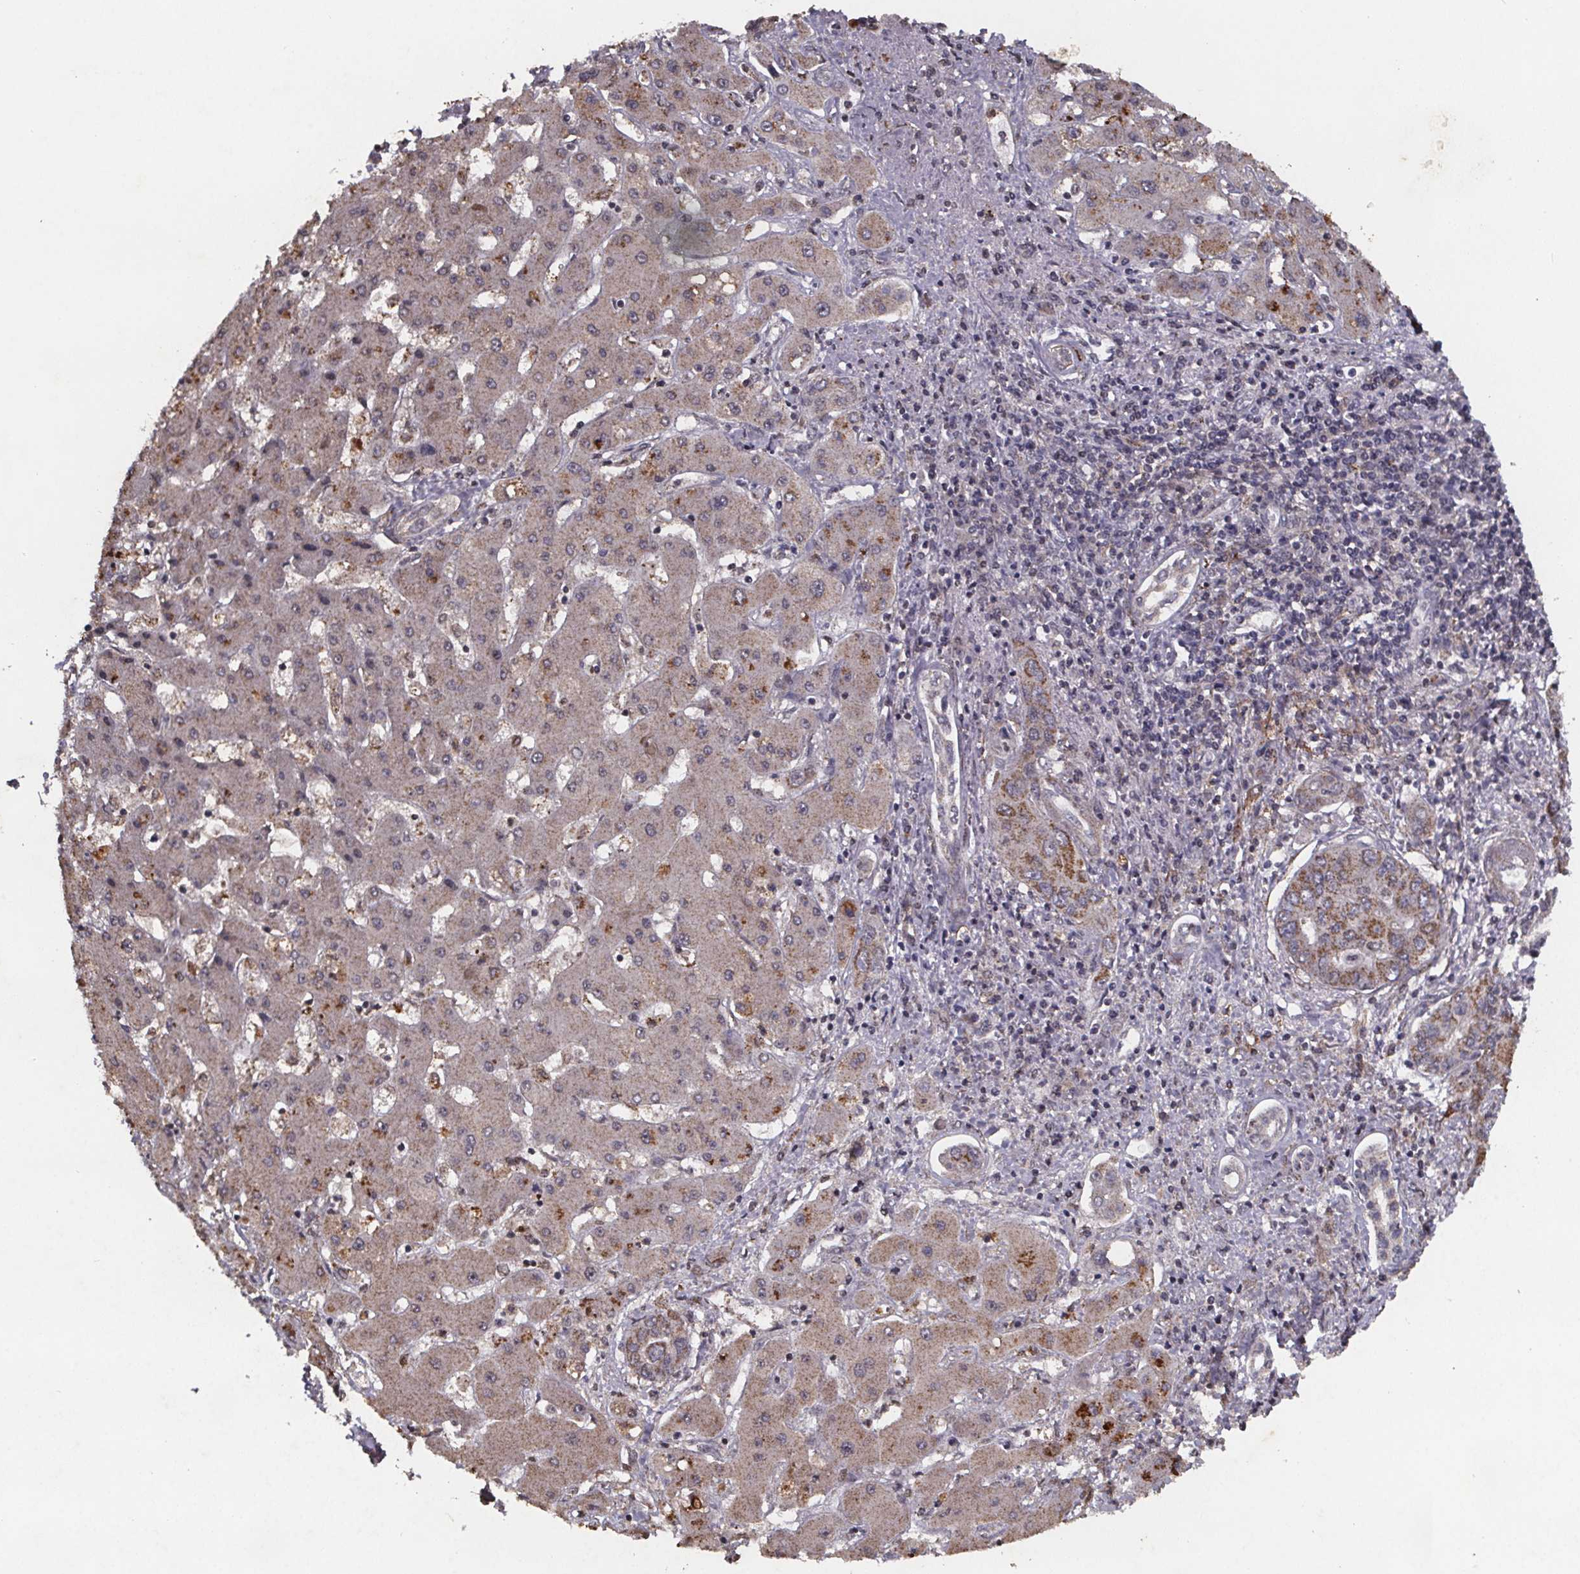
{"staining": {"intensity": "moderate", "quantity": ">75%", "location": "cytoplasmic/membranous"}, "tissue": "liver cancer", "cell_type": "Tumor cells", "image_type": "cancer", "snomed": [{"axis": "morphology", "description": "Cholangiocarcinoma"}, {"axis": "topography", "description": "Liver"}], "caption": "Approximately >75% of tumor cells in human liver cancer (cholangiocarcinoma) show moderate cytoplasmic/membranous protein staining as visualized by brown immunohistochemical staining.", "gene": "PALLD", "patient": {"sex": "male", "age": 67}}